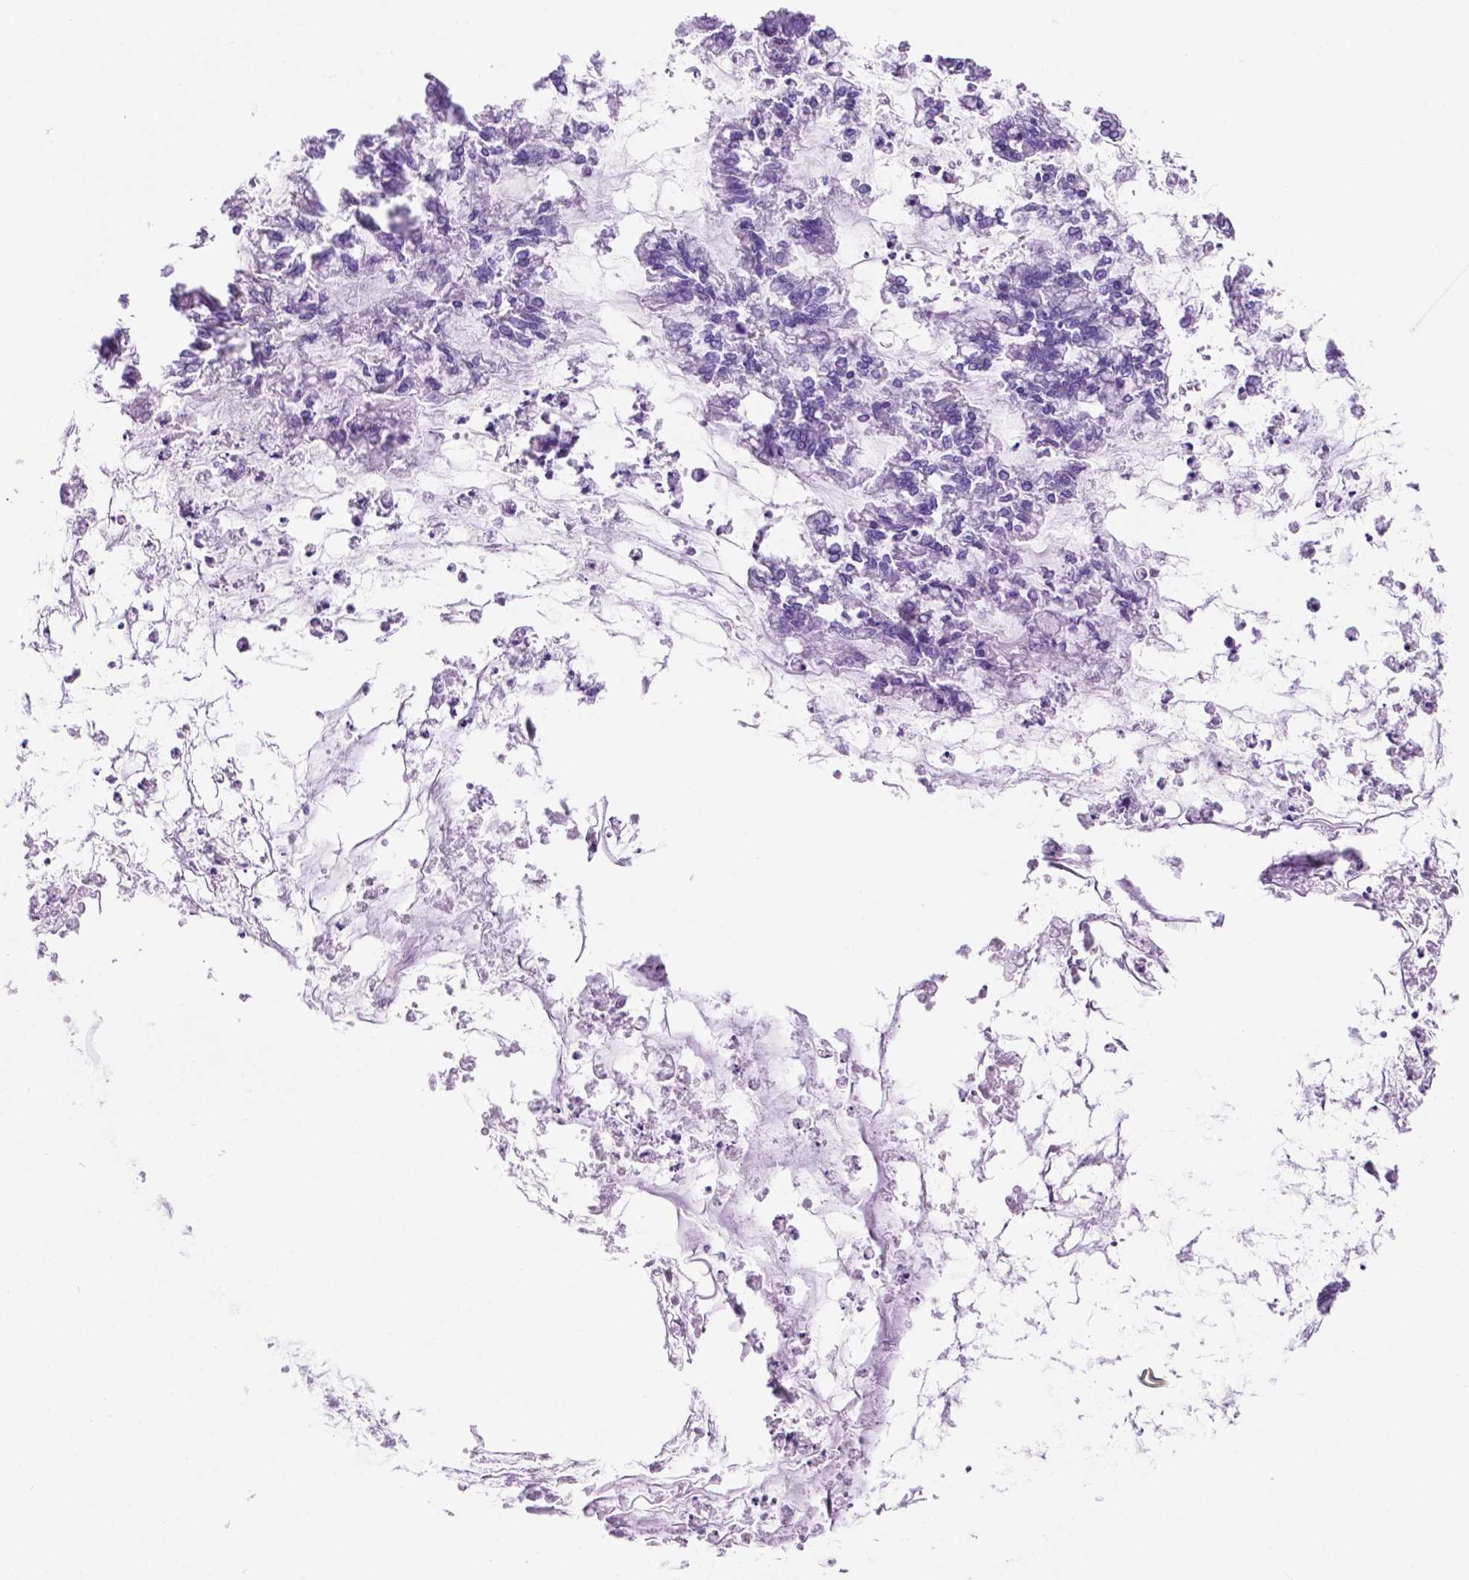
{"staining": {"intensity": "negative", "quantity": "none", "location": "none"}, "tissue": "ovarian cancer", "cell_type": "Tumor cells", "image_type": "cancer", "snomed": [{"axis": "morphology", "description": "Cystadenocarcinoma, mucinous, NOS"}, {"axis": "topography", "description": "Ovary"}], "caption": "High power microscopy photomicrograph of an immunohistochemistry (IHC) photomicrograph of ovarian cancer, revealing no significant positivity in tumor cells.", "gene": "TOR2A", "patient": {"sex": "female", "age": 67}}